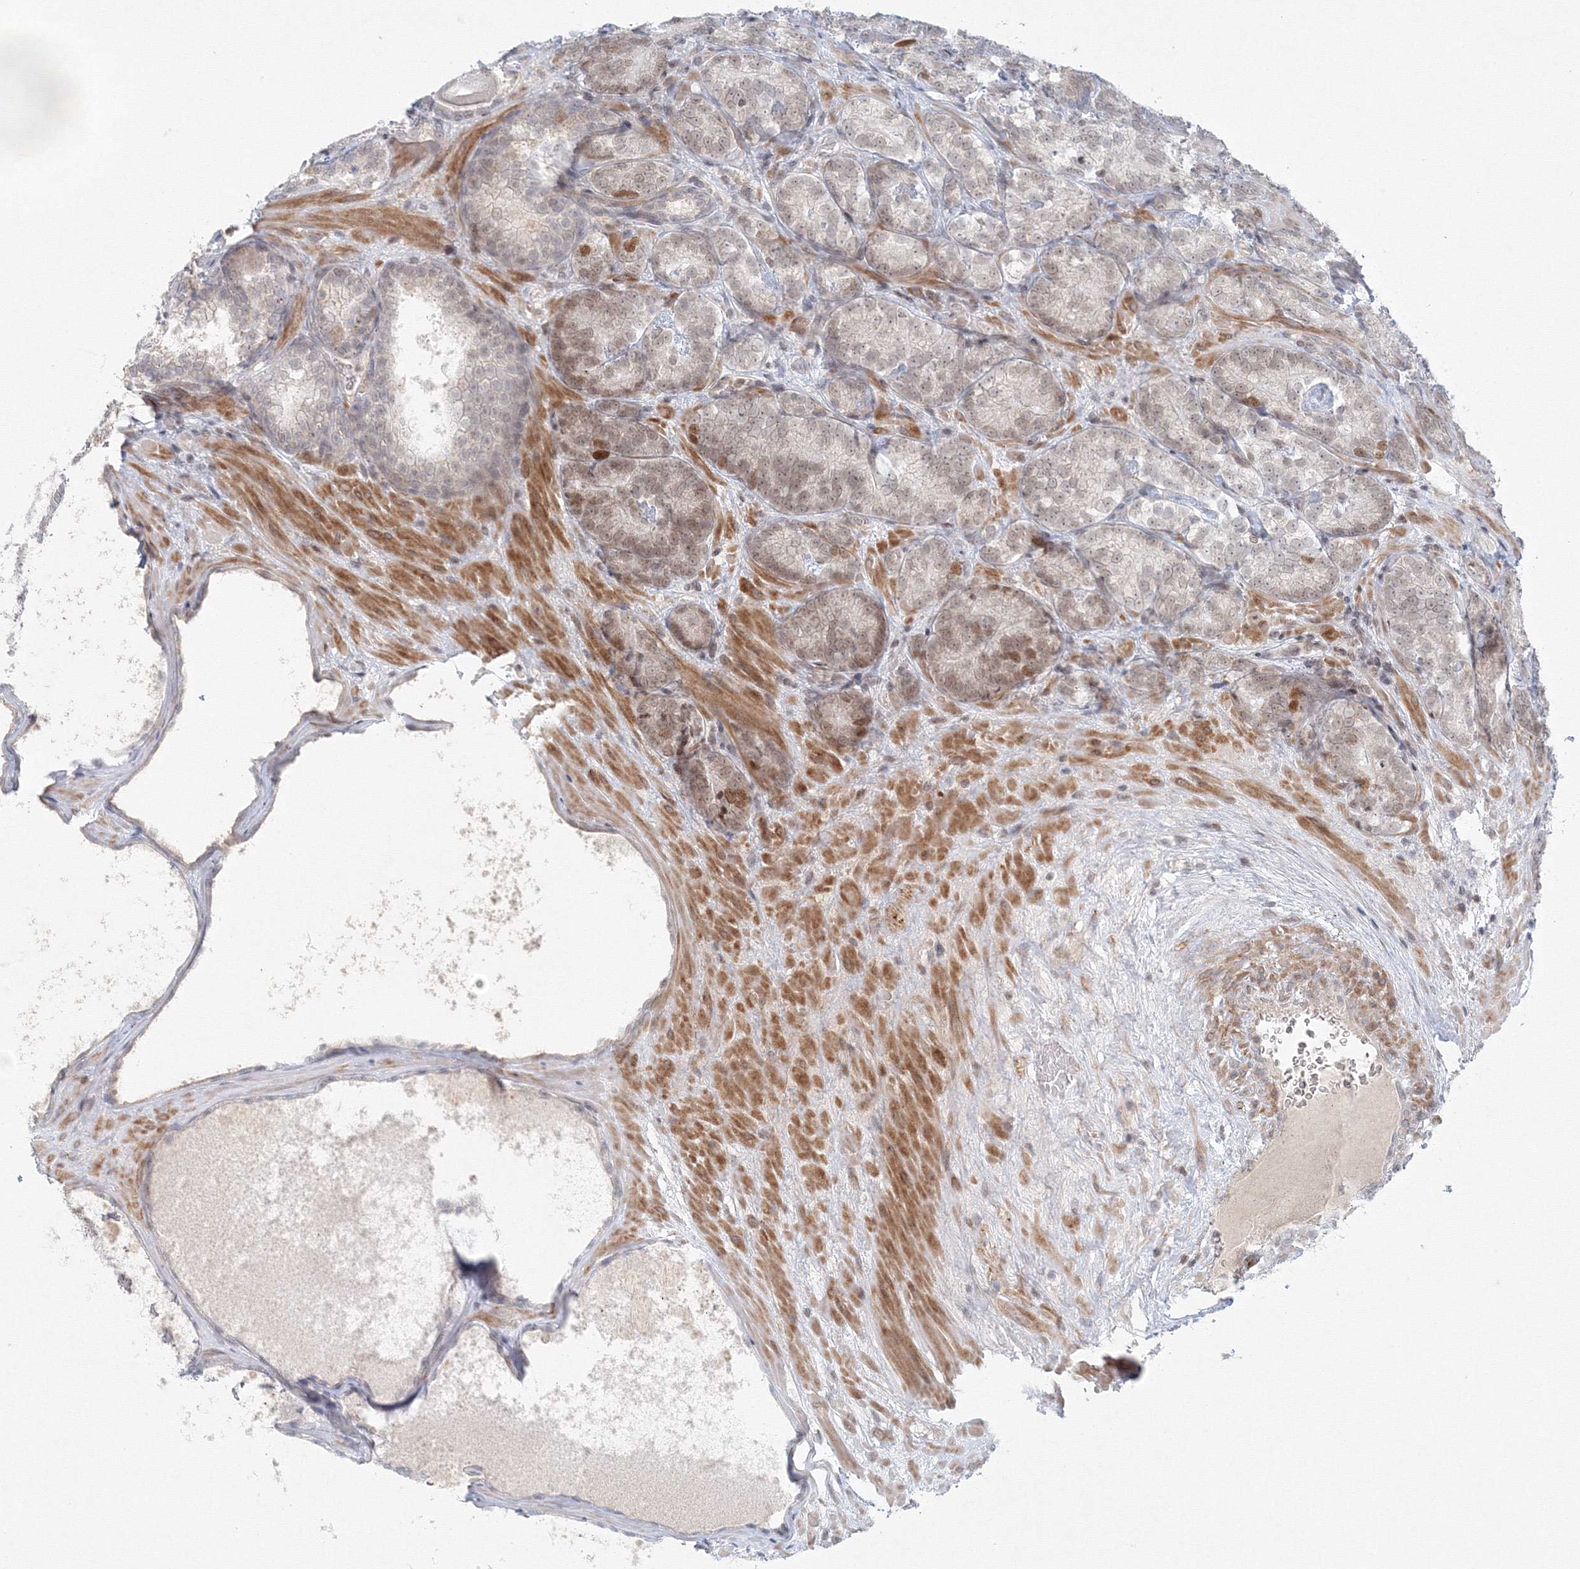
{"staining": {"intensity": "weak", "quantity": "<25%", "location": "nuclear"}, "tissue": "prostate cancer", "cell_type": "Tumor cells", "image_type": "cancer", "snomed": [{"axis": "morphology", "description": "Adenocarcinoma, High grade"}, {"axis": "topography", "description": "Prostate"}], "caption": "The histopathology image reveals no significant positivity in tumor cells of prostate cancer (high-grade adenocarcinoma).", "gene": "KIF4A", "patient": {"sex": "male", "age": 66}}